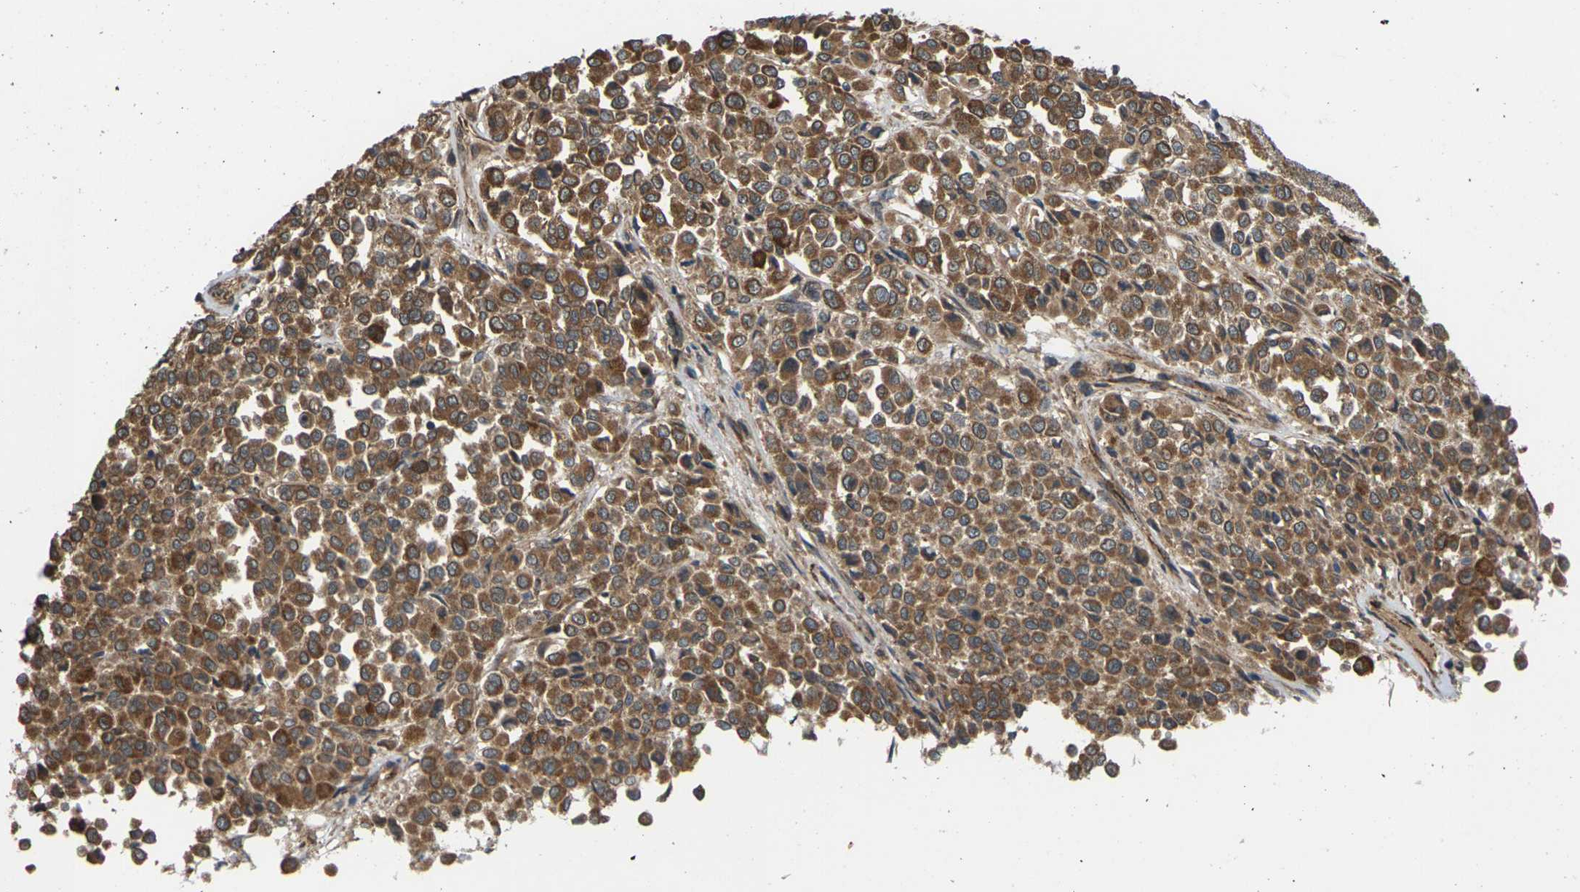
{"staining": {"intensity": "moderate", "quantity": ">75%", "location": "cytoplasmic/membranous"}, "tissue": "melanoma", "cell_type": "Tumor cells", "image_type": "cancer", "snomed": [{"axis": "morphology", "description": "Malignant melanoma, Metastatic site"}, {"axis": "topography", "description": "Pancreas"}], "caption": "The immunohistochemical stain shows moderate cytoplasmic/membranous positivity in tumor cells of melanoma tissue.", "gene": "NRAS", "patient": {"sex": "female", "age": 30}}